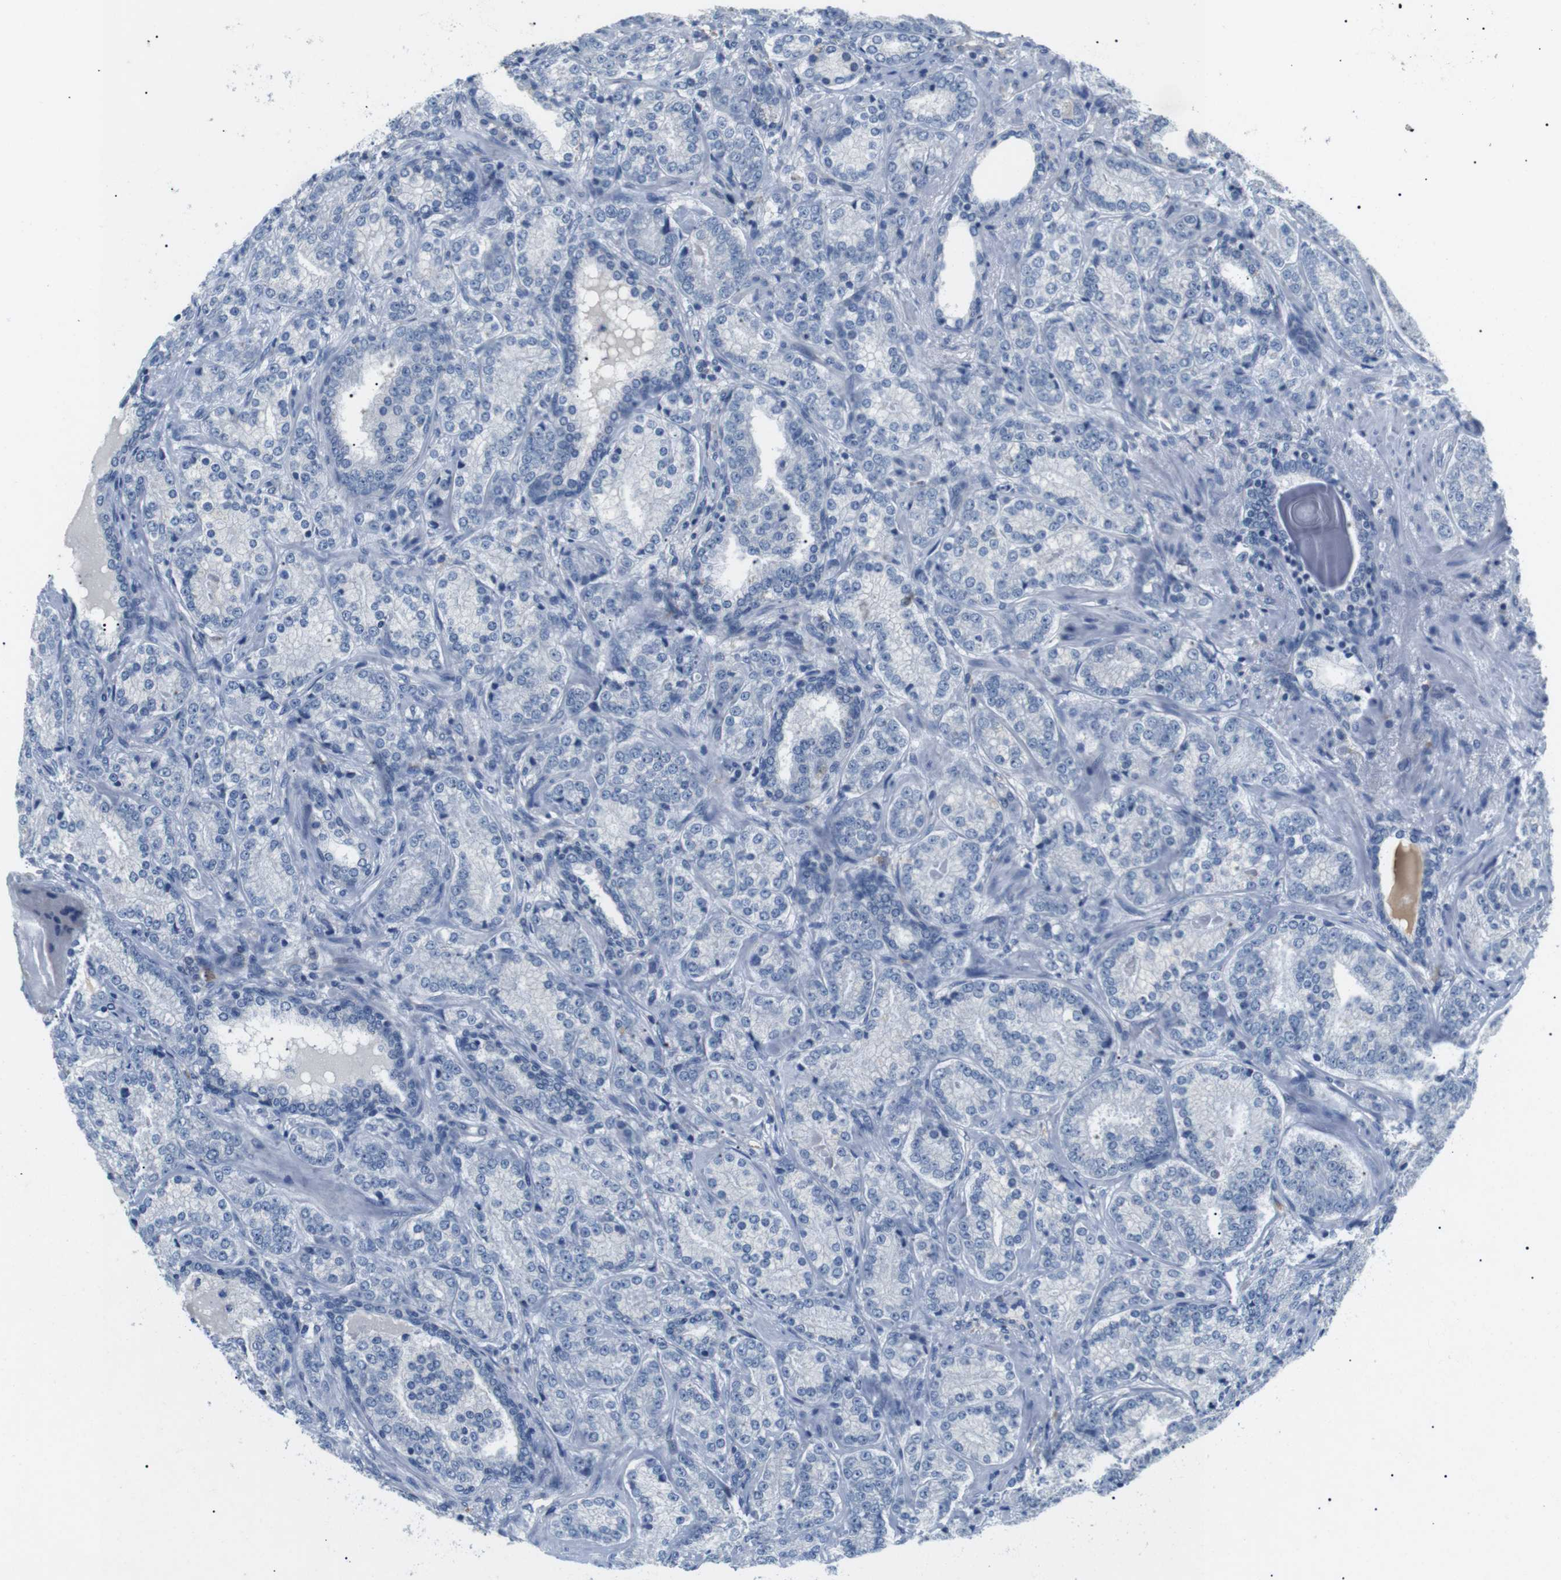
{"staining": {"intensity": "negative", "quantity": "none", "location": "none"}, "tissue": "prostate cancer", "cell_type": "Tumor cells", "image_type": "cancer", "snomed": [{"axis": "morphology", "description": "Adenocarcinoma, High grade"}, {"axis": "topography", "description": "Prostate"}], "caption": "Tumor cells show no significant protein positivity in adenocarcinoma (high-grade) (prostate).", "gene": "FCGRT", "patient": {"sex": "male", "age": 61}}